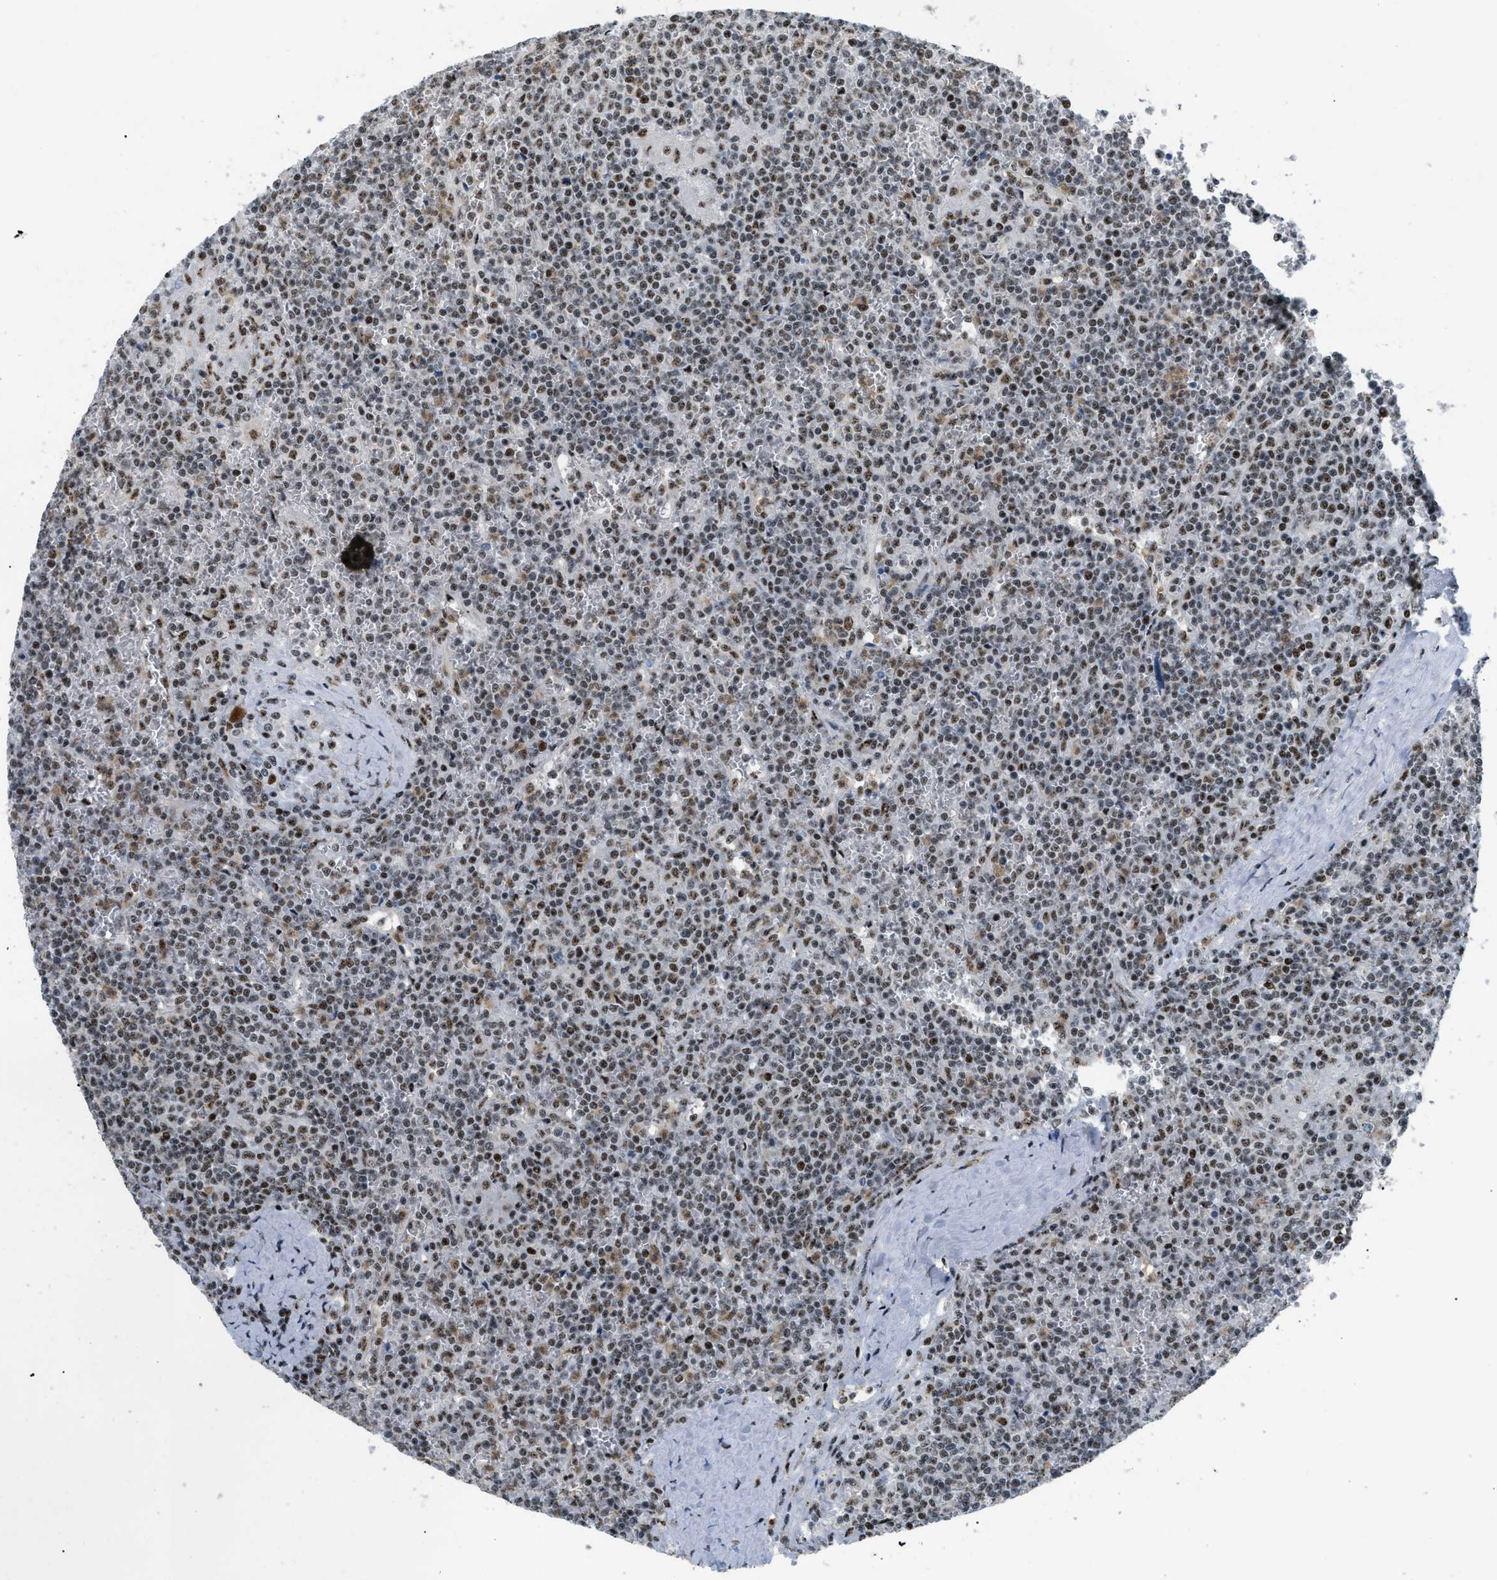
{"staining": {"intensity": "moderate", "quantity": ">75%", "location": "nuclear"}, "tissue": "lymphoma", "cell_type": "Tumor cells", "image_type": "cancer", "snomed": [{"axis": "morphology", "description": "Malignant lymphoma, non-Hodgkin's type, Low grade"}, {"axis": "topography", "description": "Spleen"}], "caption": "A high-resolution image shows IHC staining of lymphoma, which reveals moderate nuclear staining in approximately >75% of tumor cells.", "gene": "CDR2", "patient": {"sex": "female", "age": 19}}